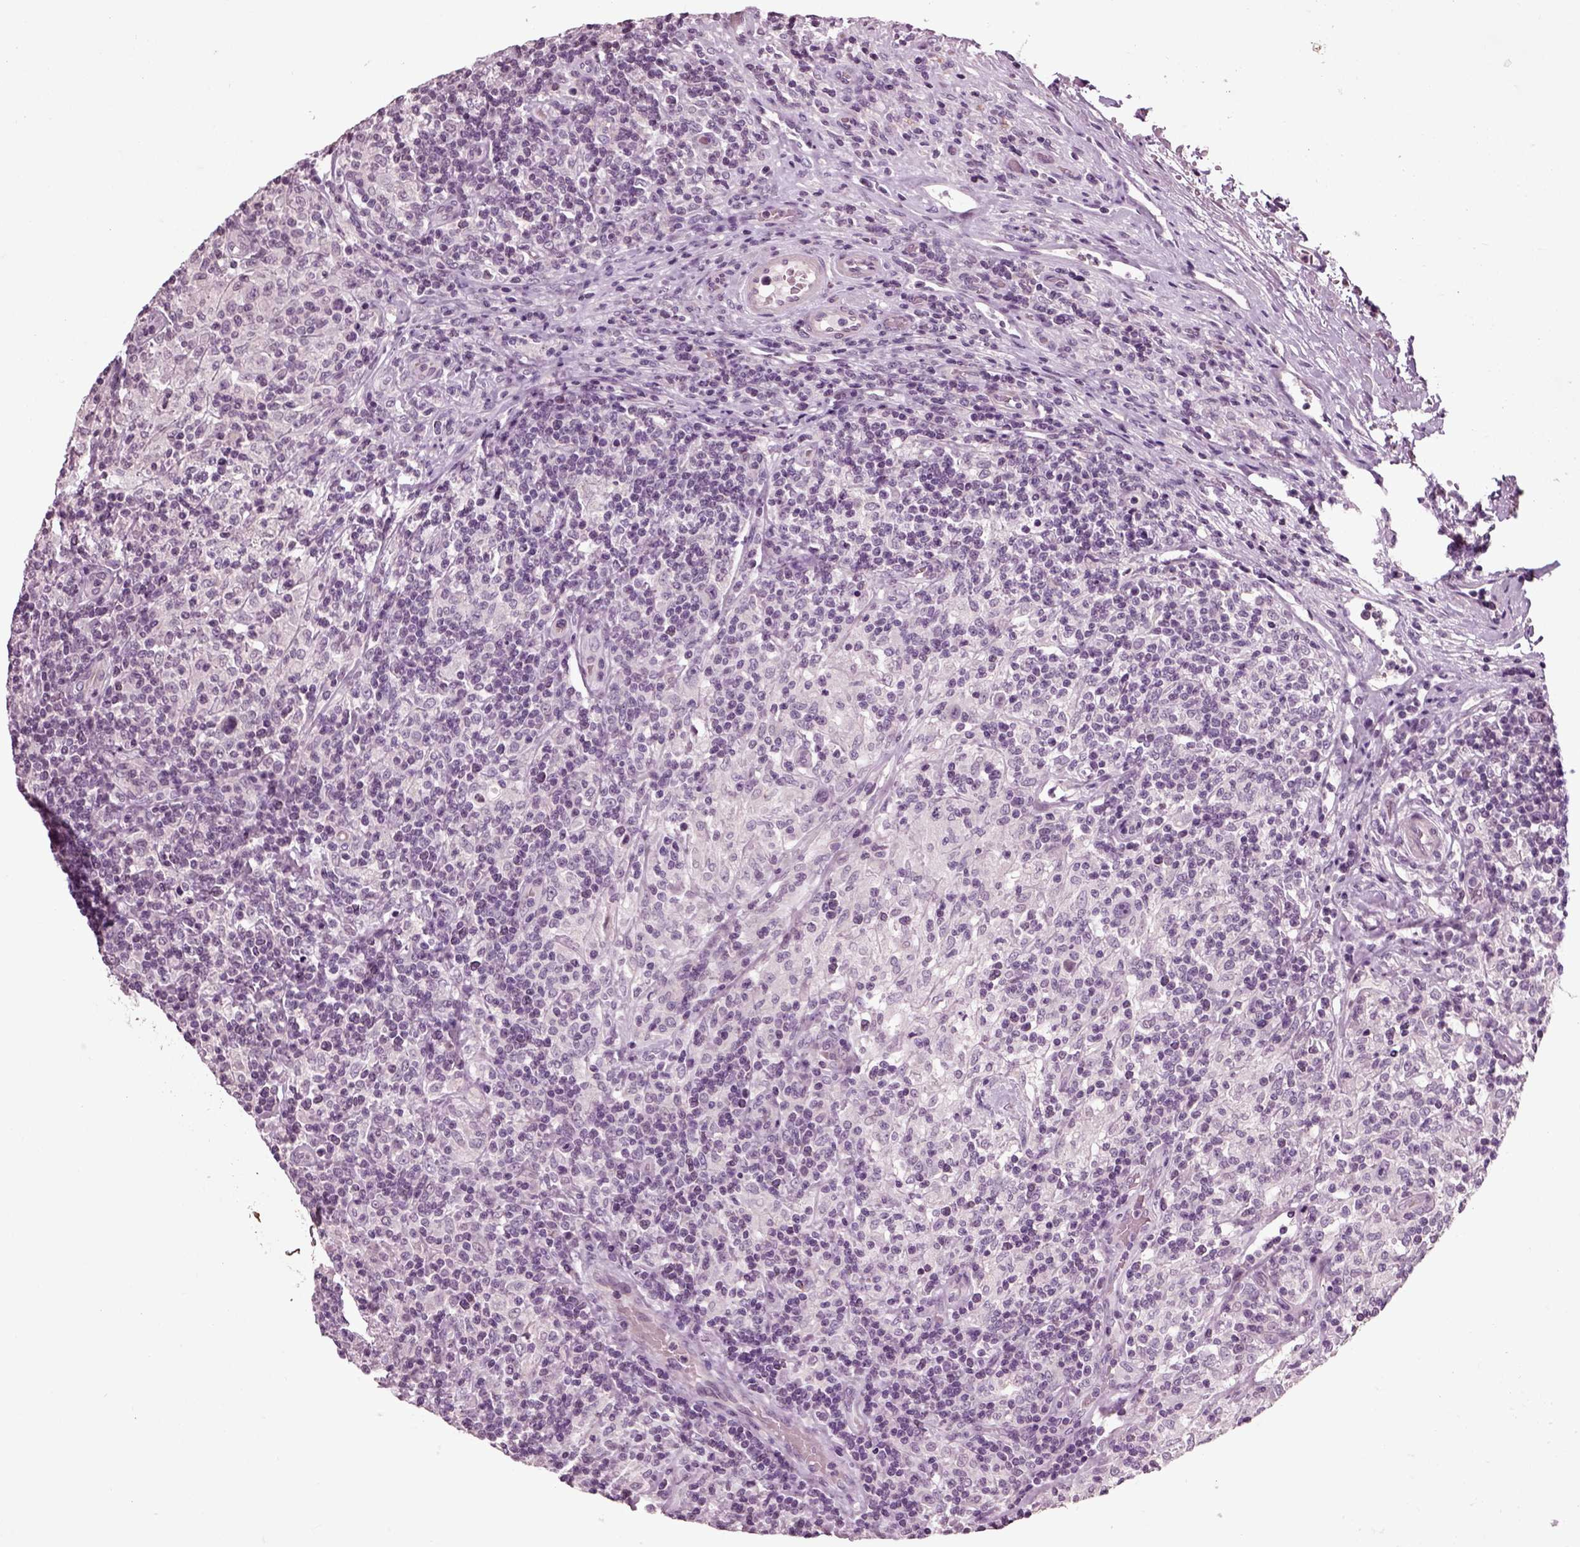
{"staining": {"intensity": "negative", "quantity": "none", "location": "none"}, "tissue": "lymphoma", "cell_type": "Tumor cells", "image_type": "cancer", "snomed": [{"axis": "morphology", "description": "Hodgkin's disease, NOS"}, {"axis": "topography", "description": "Lymph node"}], "caption": "There is no significant positivity in tumor cells of Hodgkin's disease.", "gene": "CHGB", "patient": {"sex": "male", "age": 70}}